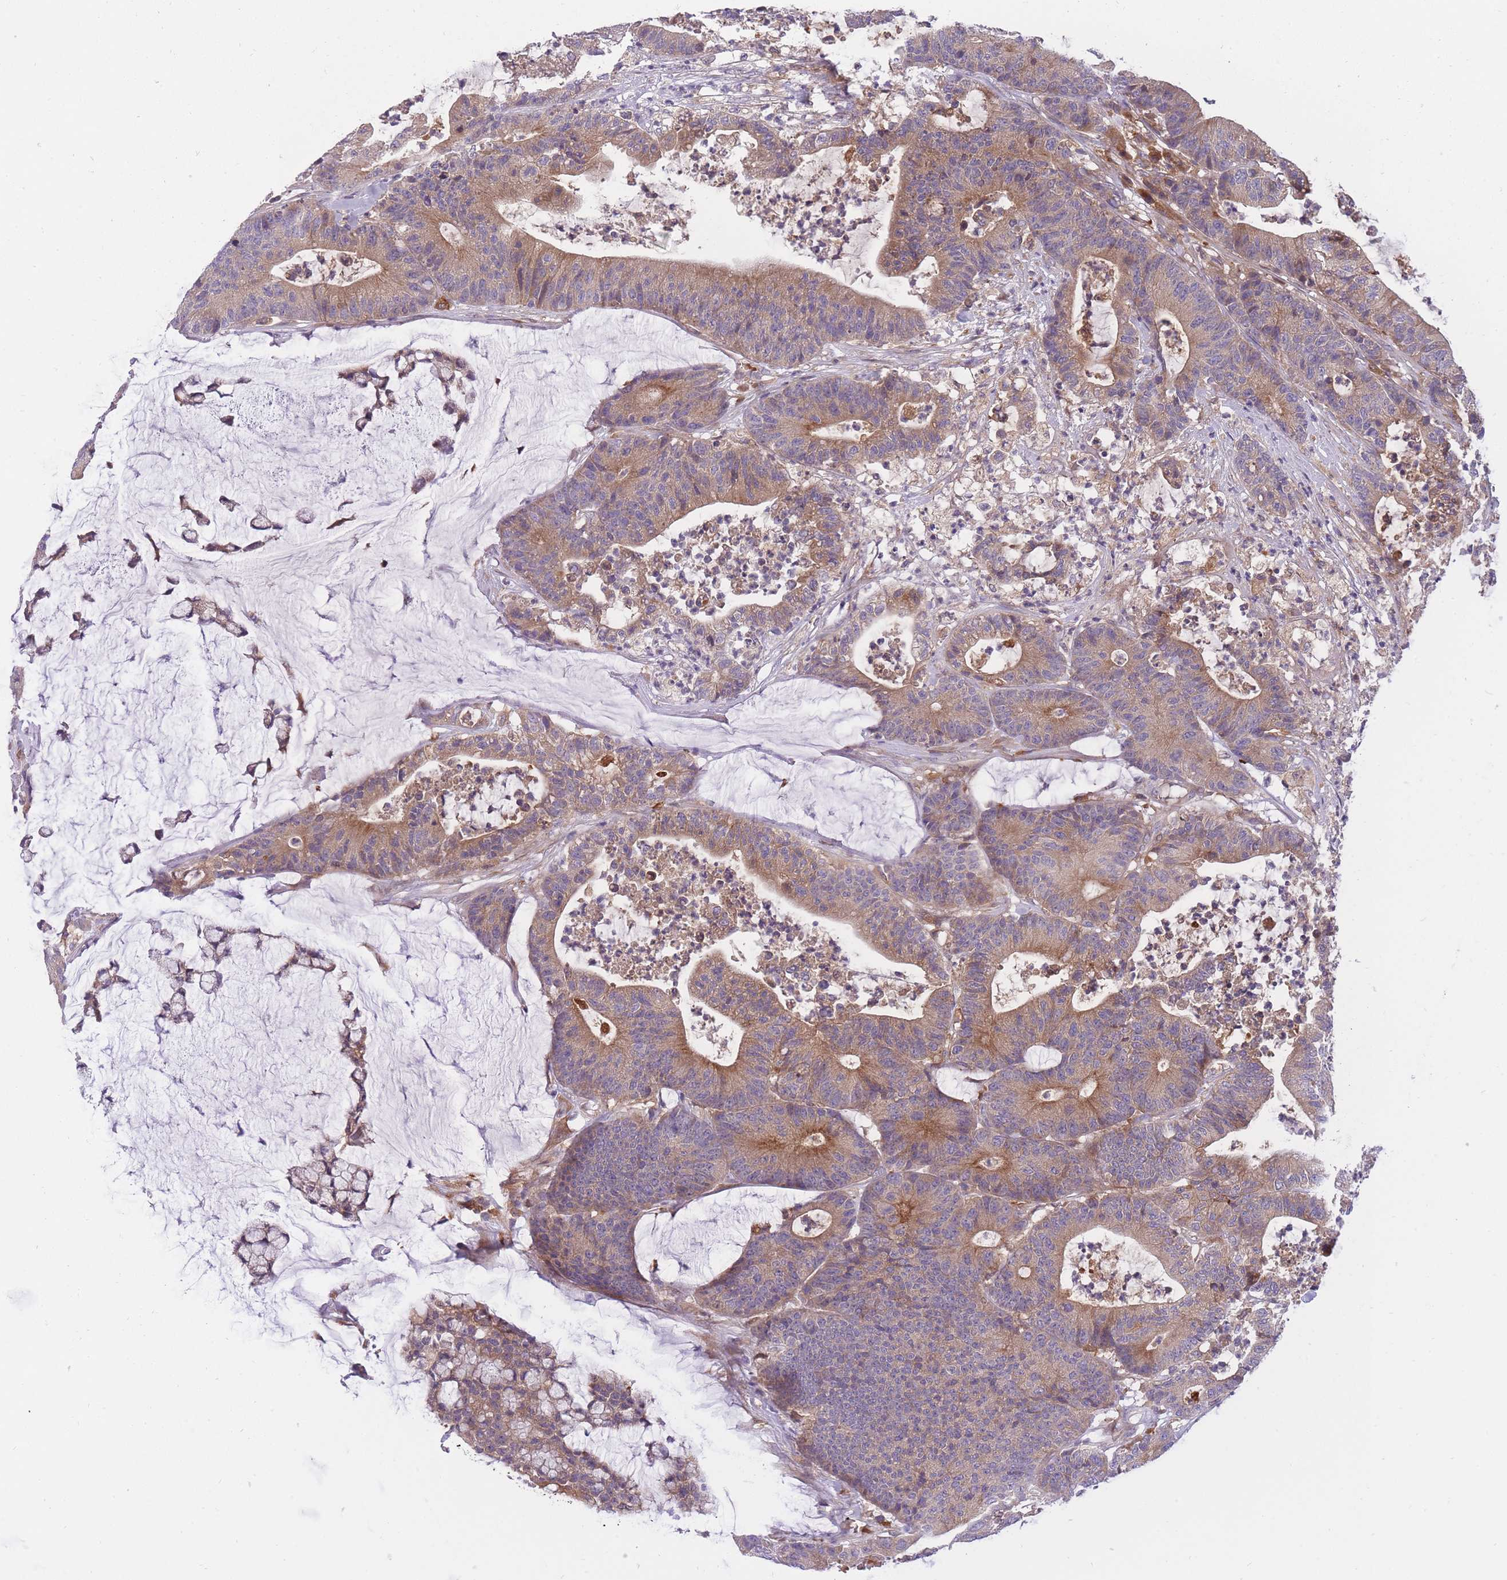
{"staining": {"intensity": "moderate", "quantity": "25%-75%", "location": "cytoplasmic/membranous"}, "tissue": "colorectal cancer", "cell_type": "Tumor cells", "image_type": "cancer", "snomed": [{"axis": "morphology", "description": "Adenocarcinoma, NOS"}, {"axis": "topography", "description": "Colon"}], "caption": "A brown stain shows moderate cytoplasmic/membranous staining of a protein in human colorectal cancer (adenocarcinoma) tumor cells.", "gene": "CRYGN", "patient": {"sex": "female", "age": 84}}